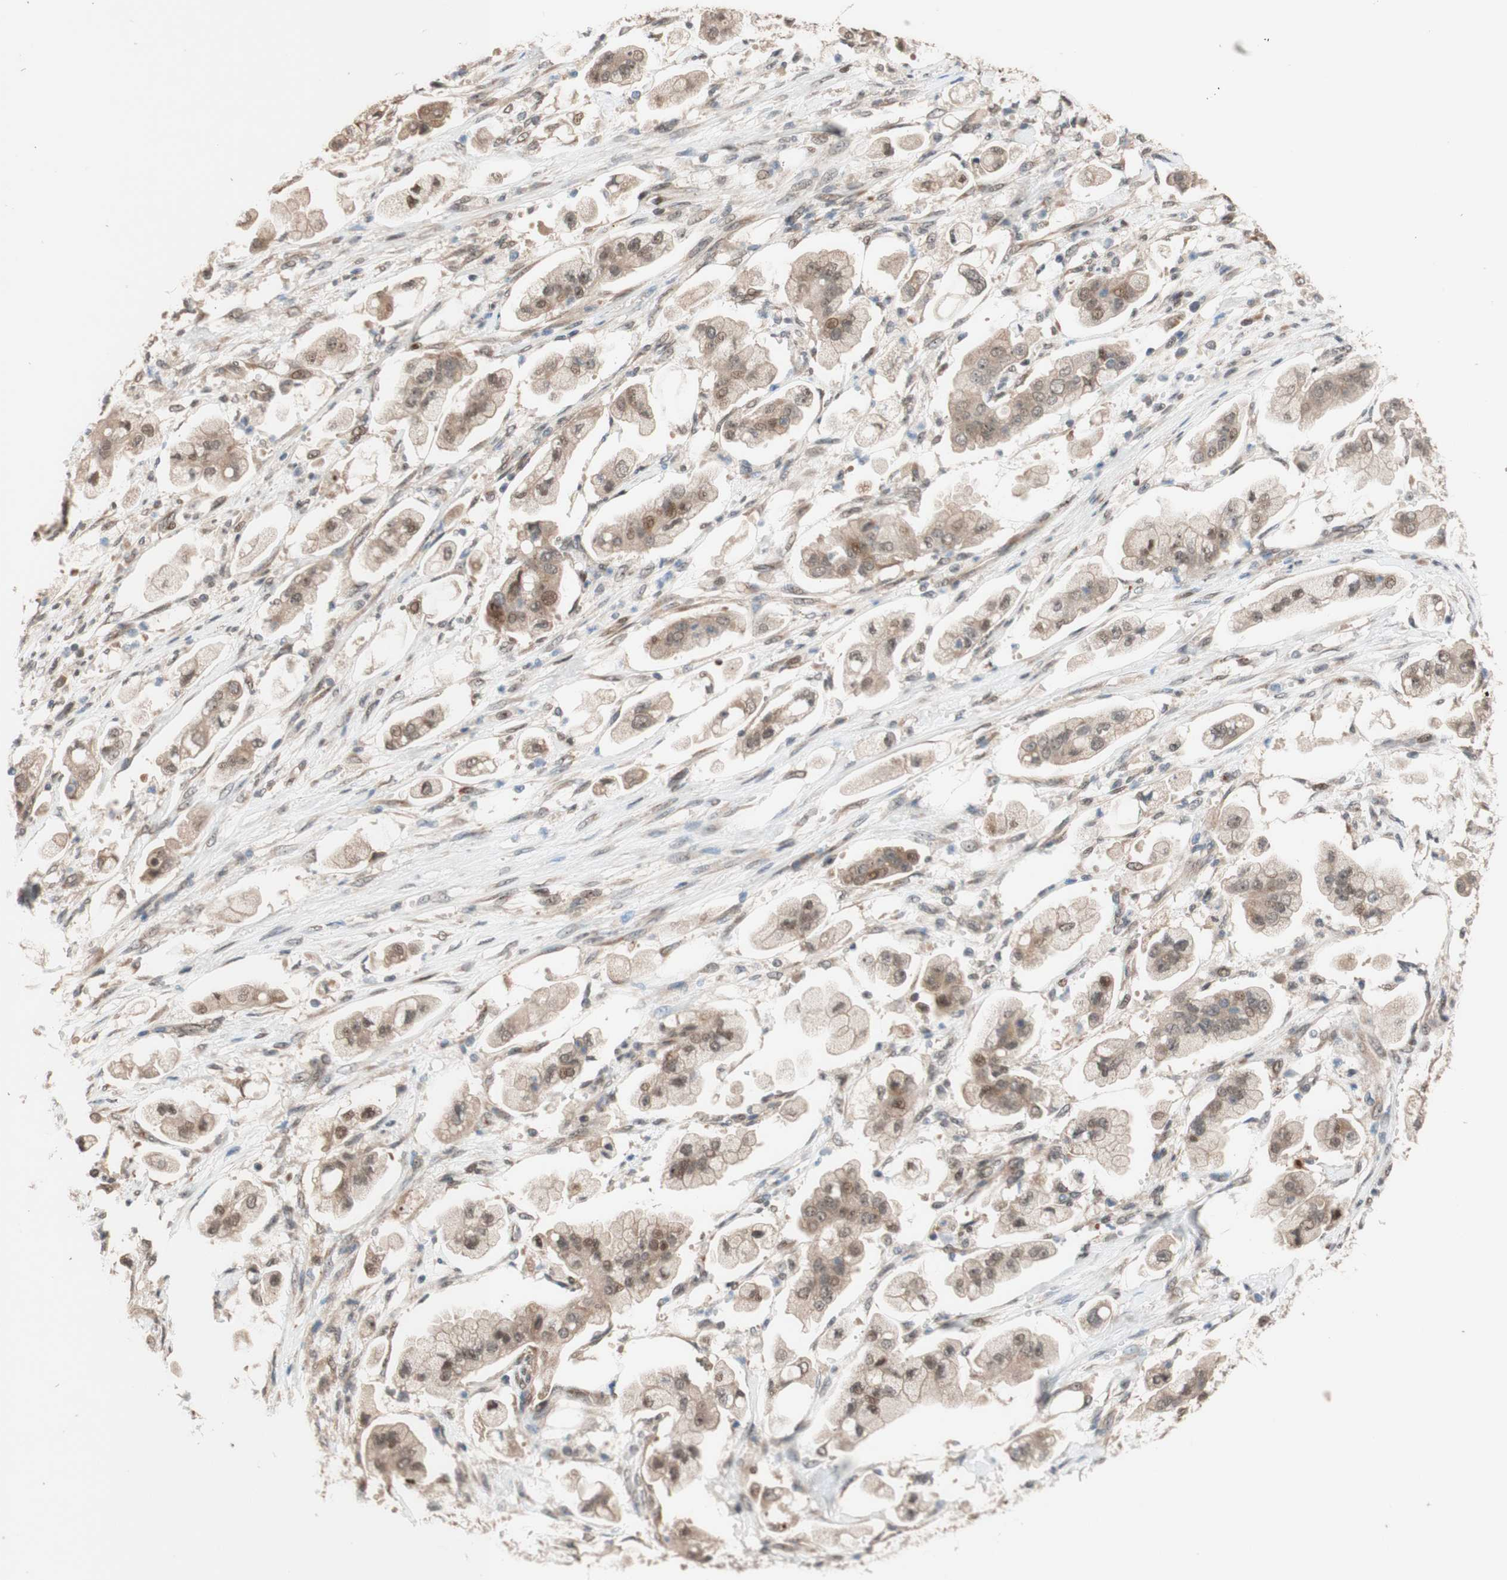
{"staining": {"intensity": "moderate", "quantity": ">75%", "location": "cytoplasmic/membranous"}, "tissue": "stomach cancer", "cell_type": "Tumor cells", "image_type": "cancer", "snomed": [{"axis": "morphology", "description": "Adenocarcinoma, NOS"}, {"axis": "topography", "description": "Stomach"}], "caption": "There is medium levels of moderate cytoplasmic/membranous expression in tumor cells of stomach adenocarcinoma, as demonstrated by immunohistochemical staining (brown color).", "gene": "CCNC", "patient": {"sex": "male", "age": 62}}